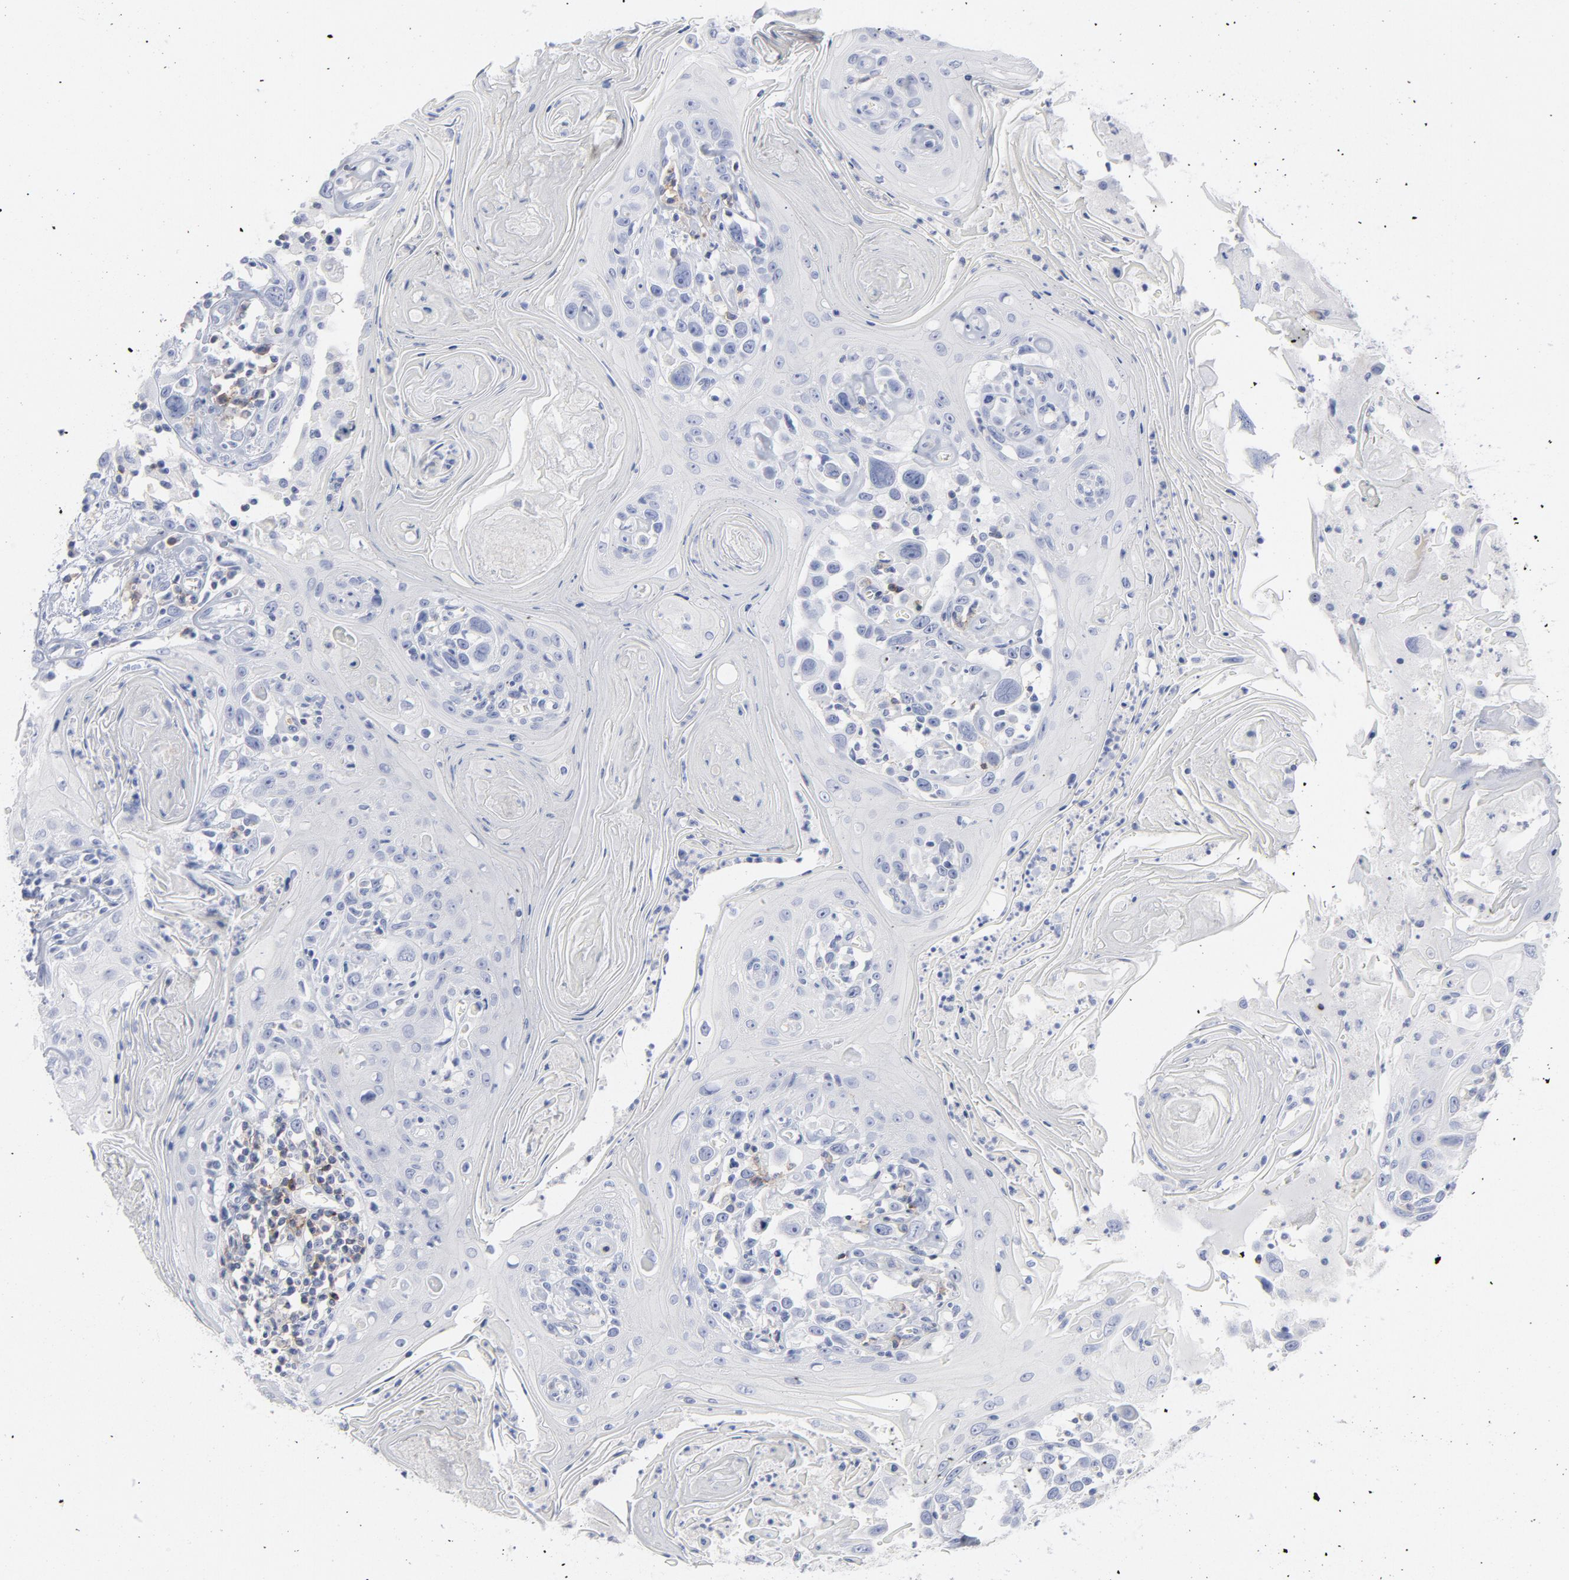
{"staining": {"intensity": "negative", "quantity": "none", "location": "none"}, "tissue": "head and neck cancer", "cell_type": "Tumor cells", "image_type": "cancer", "snomed": [{"axis": "morphology", "description": "Squamous cell carcinoma, NOS"}, {"axis": "topography", "description": "Oral tissue"}, {"axis": "topography", "description": "Head-Neck"}], "caption": "The image reveals no significant staining in tumor cells of head and neck cancer (squamous cell carcinoma). (DAB (3,3'-diaminobenzidine) immunohistochemistry visualized using brightfield microscopy, high magnification).", "gene": "P2RY8", "patient": {"sex": "female", "age": 76}}